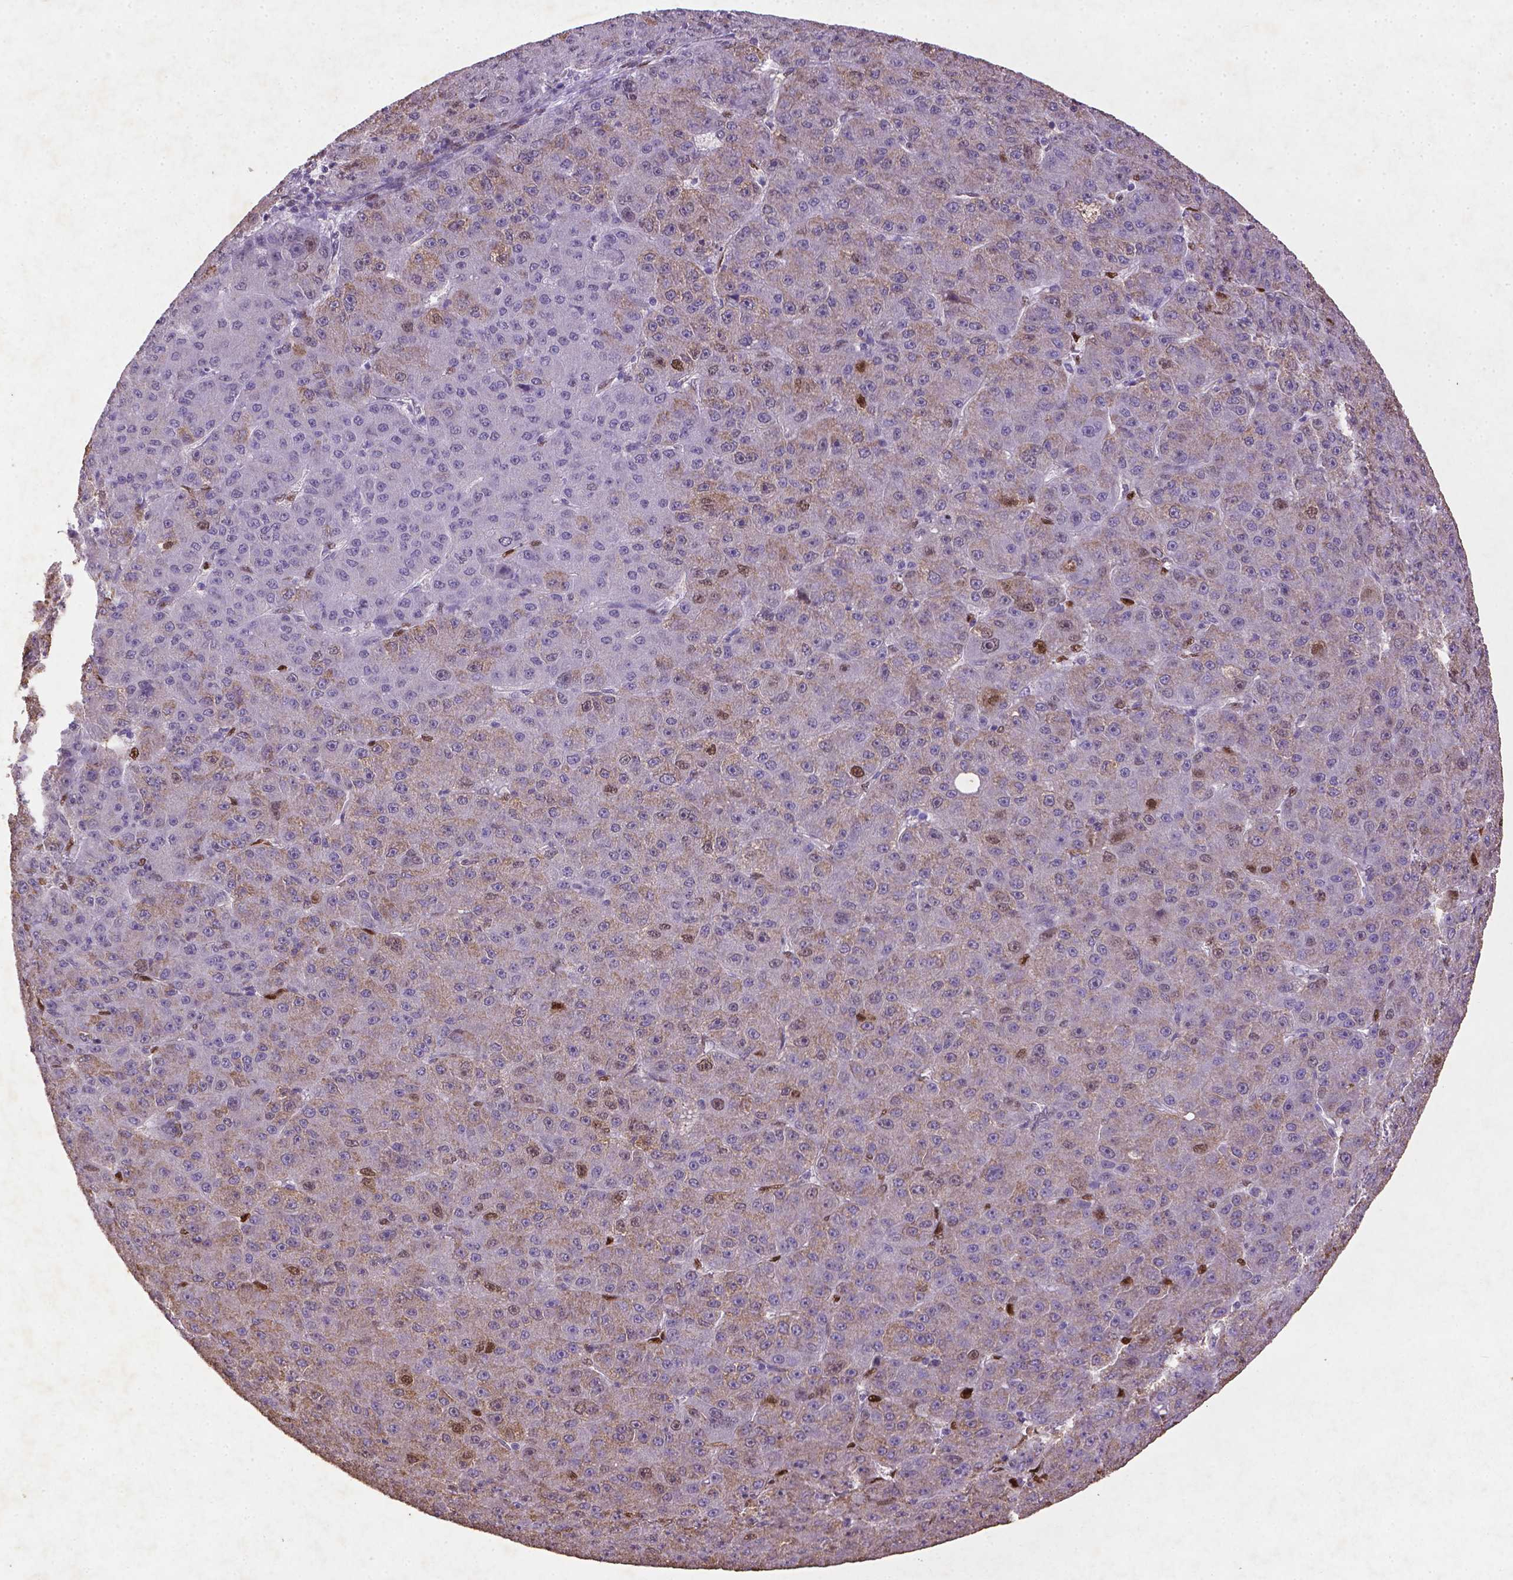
{"staining": {"intensity": "moderate", "quantity": "<25%", "location": "nuclear"}, "tissue": "liver cancer", "cell_type": "Tumor cells", "image_type": "cancer", "snomed": [{"axis": "morphology", "description": "Carcinoma, Hepatocellular, NOS"}, {"axis": "topography", "description": "Liver"}], "caption": "Approximately <25% of tumor cells in human liver cancer demonstrate moderate nuclear protein positivity as visualized by brown immunohistochemical staining.", "gene": "CDKN1A", "patient": {"sex": "male", "age": 67}}